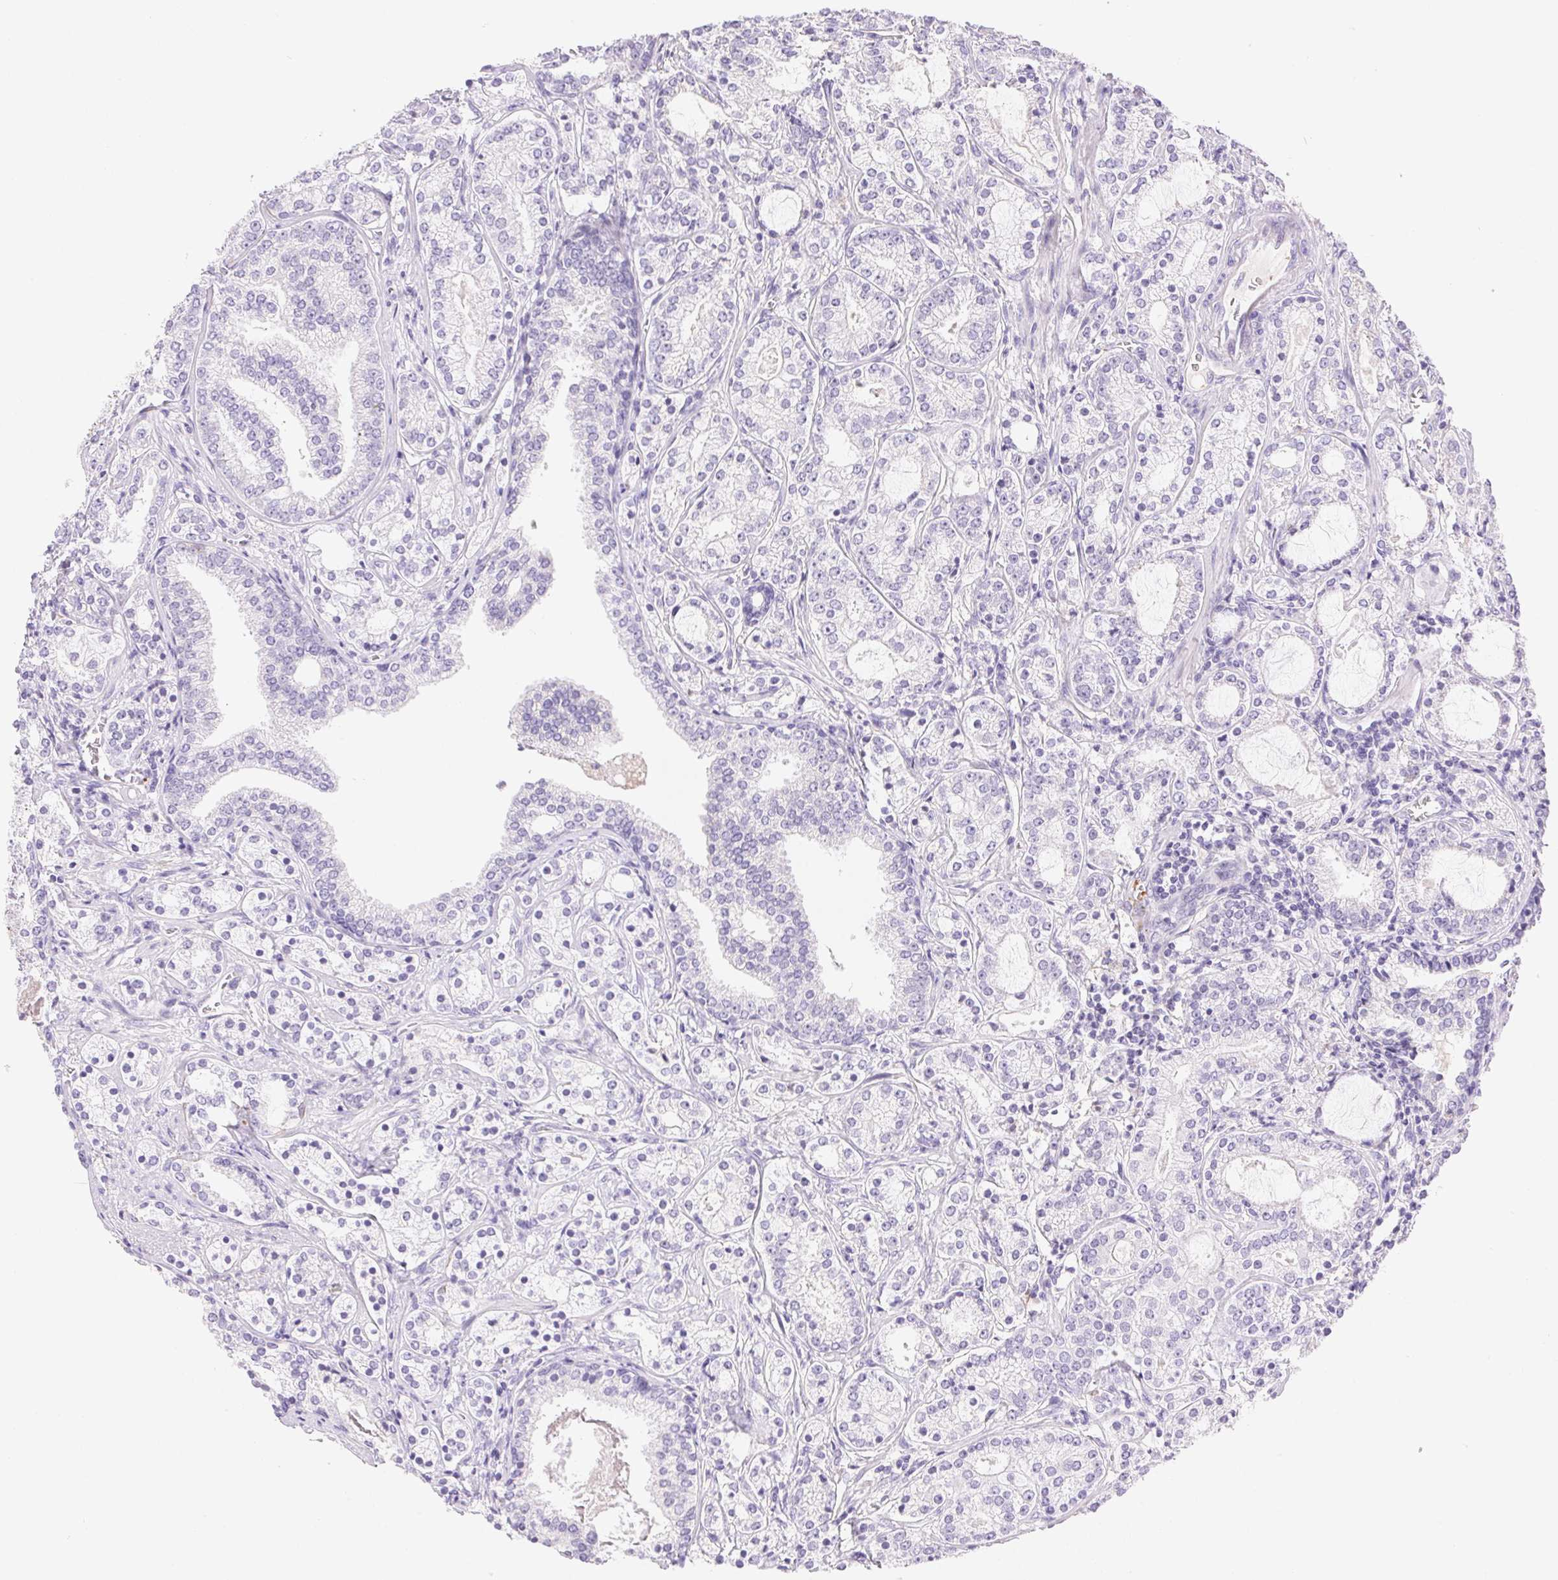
{"staining": {"intensity": "negative", "quantity": "none", "location": "none"}, "tissue": "prostate cancer", "cell_type": "Tumor cells", "image_type": "cancer", "snomed": [{"axis": "morphology", "description": "Adenocarcinoma, Medium grade"}, {"axis": "topography", "description": "Prostate"}], "caption": "Tumor cells show no significant protein positivity in adenocarcinoma (medium-grade) (prostate).", "gene": "FGA", "patient": {"sex": "male", "age": 57}}